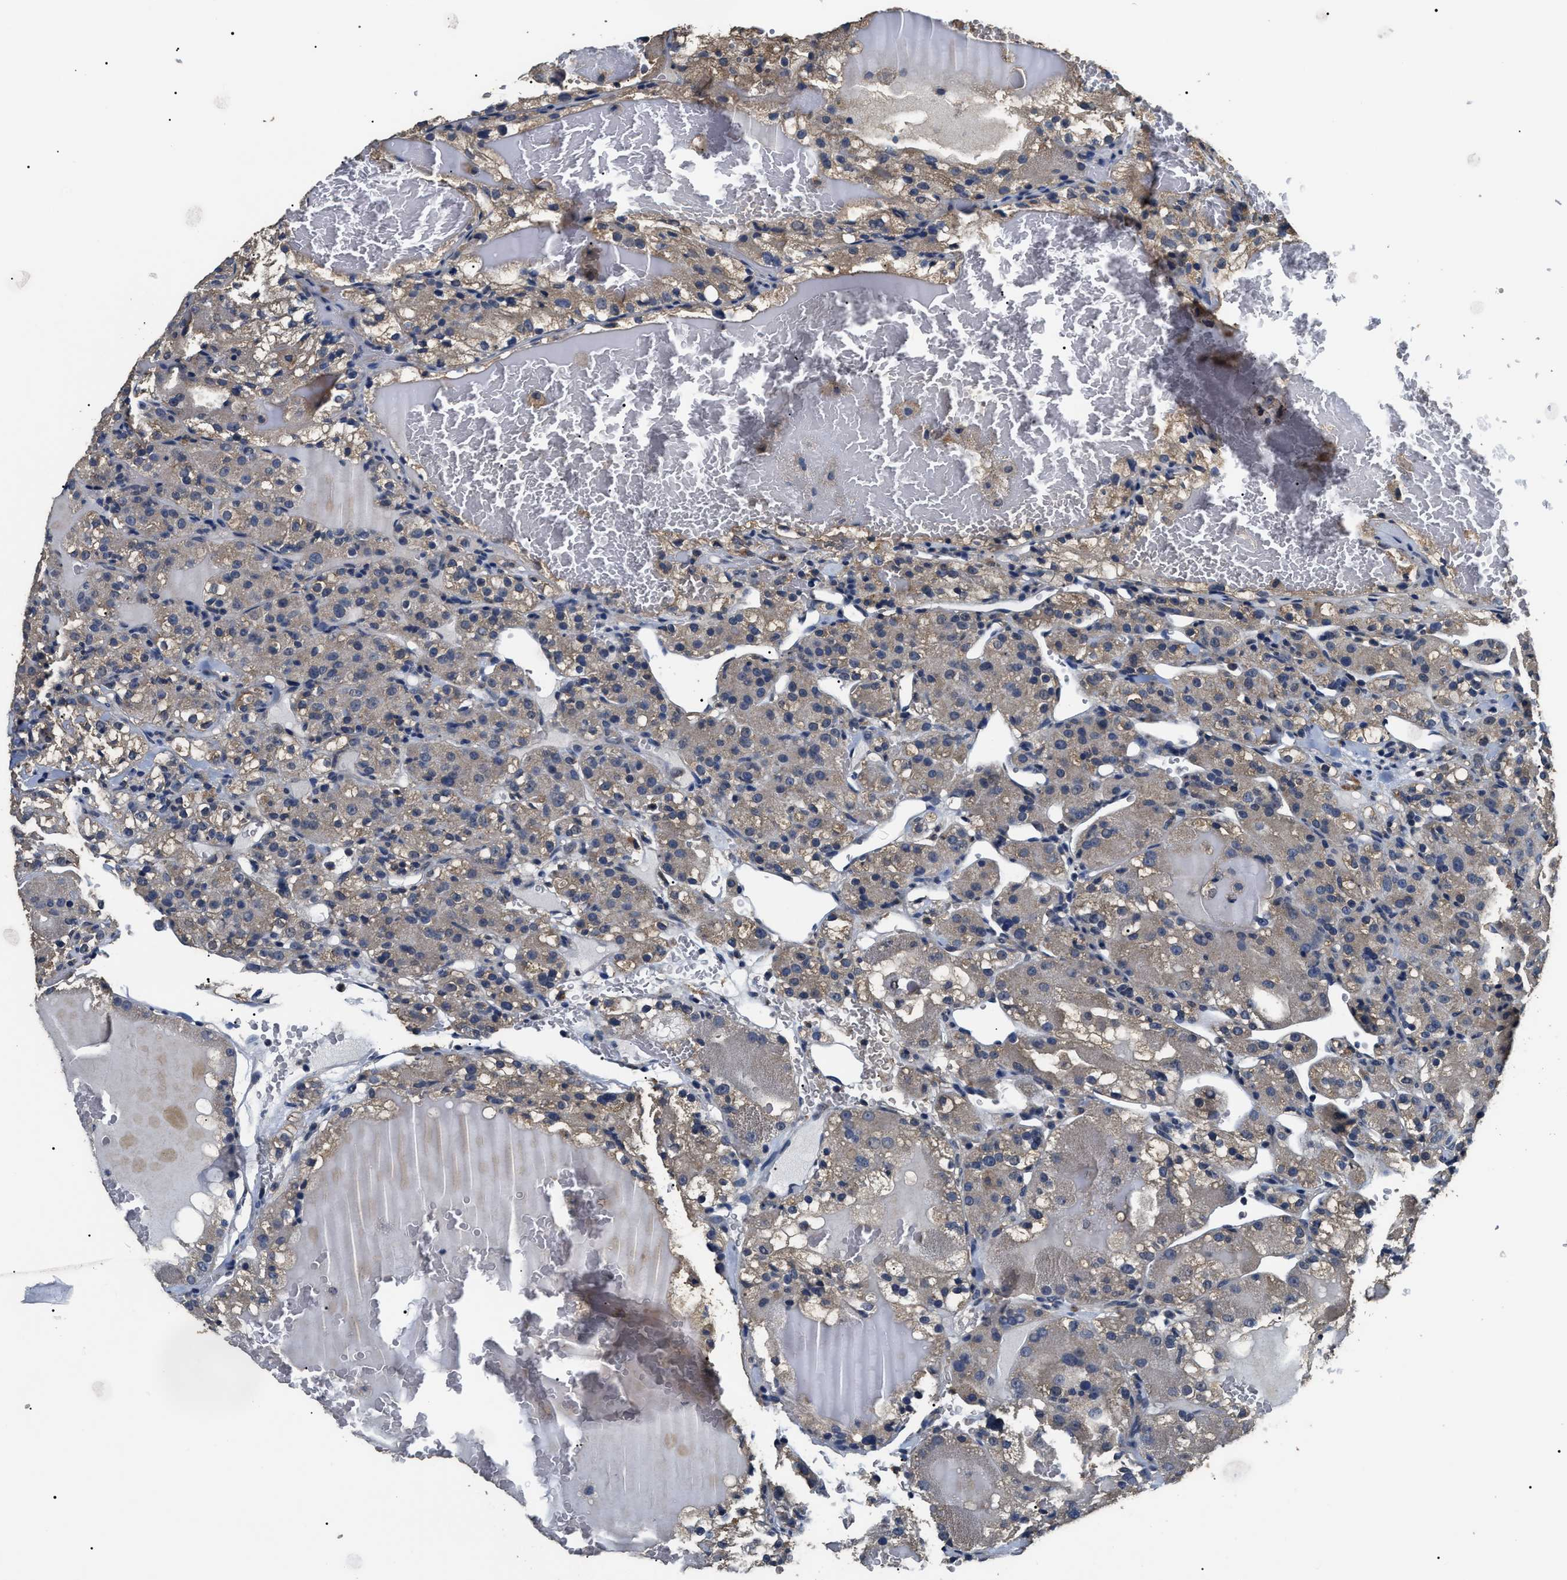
{"staining": {"intensity": "weak", "quantity": "25%-75%", "location": "cytoplasmic/membranous"}, "tissue": "renal cancer", "cell_type": "Tumor cells", "image_type": "cancer", "snomed": [{"axis": "morphology", "description": "Normal tissue, NOS"}, {"axis": "morphology", "description": "Adenocarcinoma, NOS"}, {"axis": "topography", "description": "Kidney"}], "caption": "Immunohistochemistry (IHC) (DAB) staining of human renal cancer (adenocarcinoma) demonstrates weak cytoplasmic/membranous protein expression in about 25%-75% of tumor cells. (DAB (3,3'-diaminobenzidine) = brown stain, brightfield microscopy at high magnification).", "gene": "PSMD8", "patient": {"sex": "male", "age": 61}}